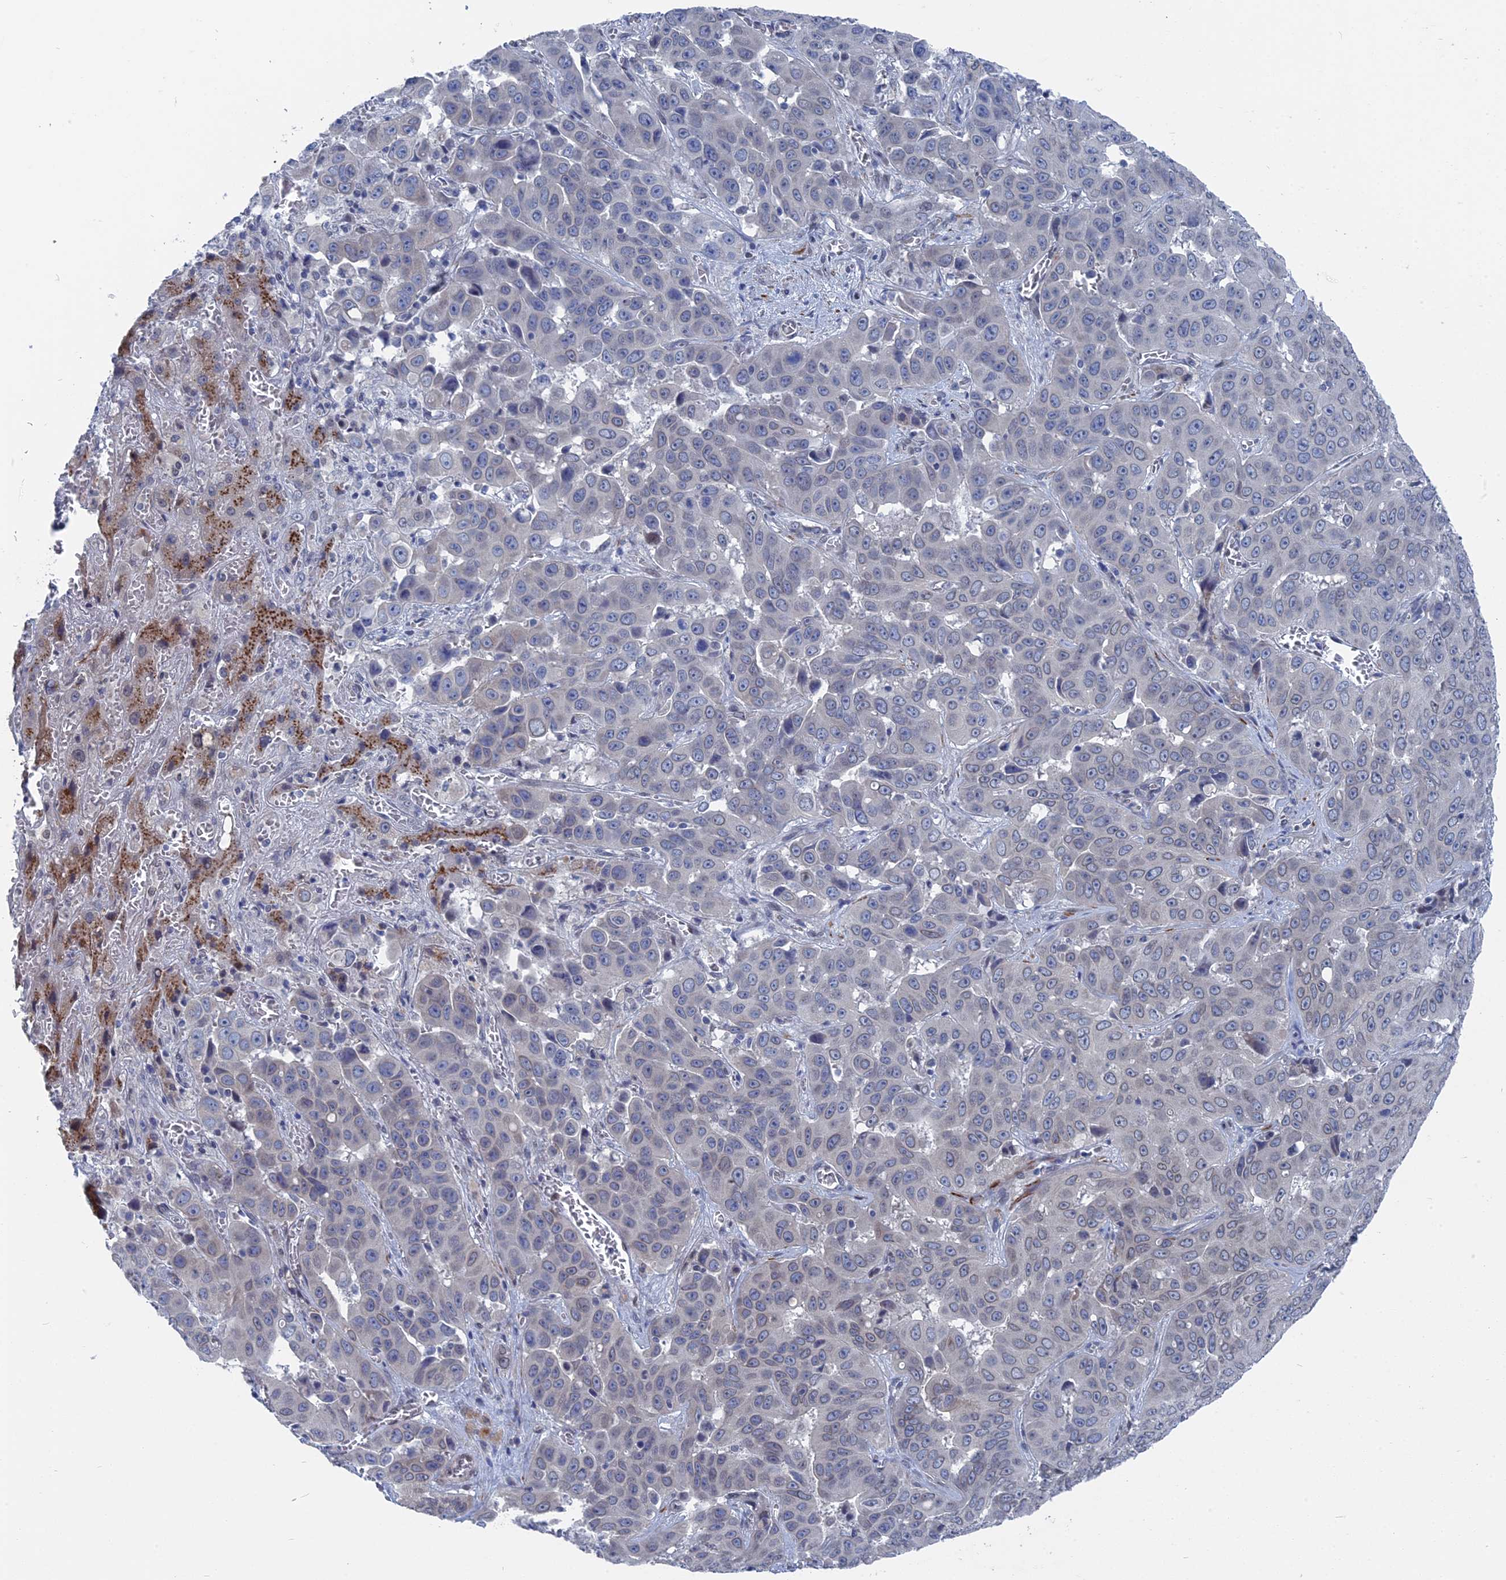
{"staining": {"intensity": "negative", "quantity": "none", "location": "none"}, "tissue": "liver cancer", "cell_type": "Tumor cells", "image_type": "cancer", "snomed": [{"axis": "morphology", "description": "Cholangiocarcinoma"}, {"axis": "topography", "description": "Liver"}], "caption": "Immunohistochemistry (IHC) image of cholangiocarcinoma (liver) stained for a protein (brown), which demonstrates no expression in tumor cells.", "gene": "MTRF1", "patient": {"sex": "female", "age": 52}}